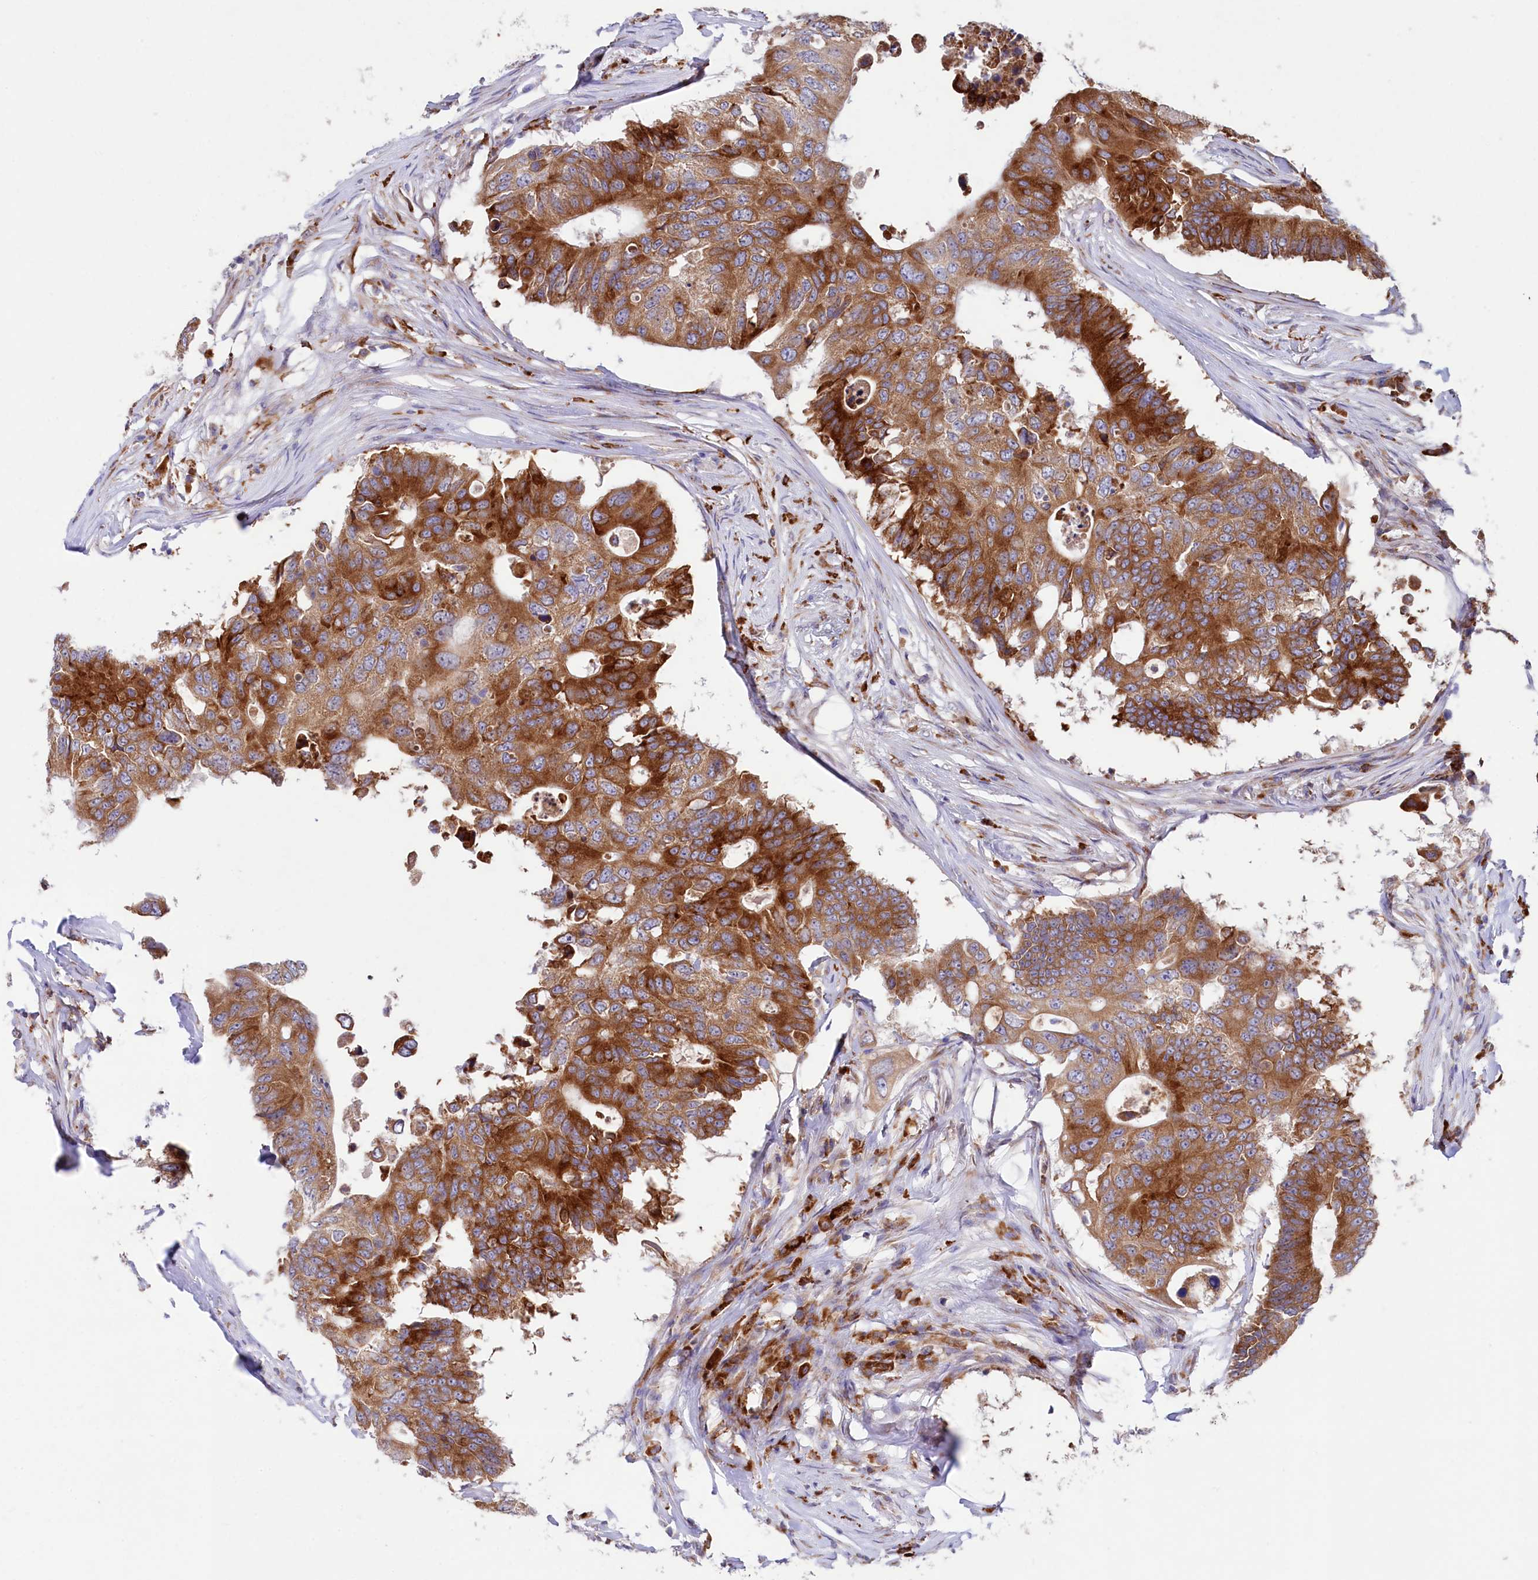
{"staining": {"intensity": "strong", "quantity": ">75%", "location": "cytoplasmic/membranous"}, "tissue": "colorectal cancer", "cell_type": "Tumor cells", "image_type": "cancer", "snomed": [{"axis": "morphology", "description": "Adenocarcinoma, NOS"}, {"axis": "topography", "description": "Colon"}], "caption": "Colorectal adenocarcinoma stained with a brown dye exhibits strong cytoplasmic/membranous positive expression in about >75% of tumor cells.", "gene": "CHID1", "patient": {"sex": "male", "age": 71}}